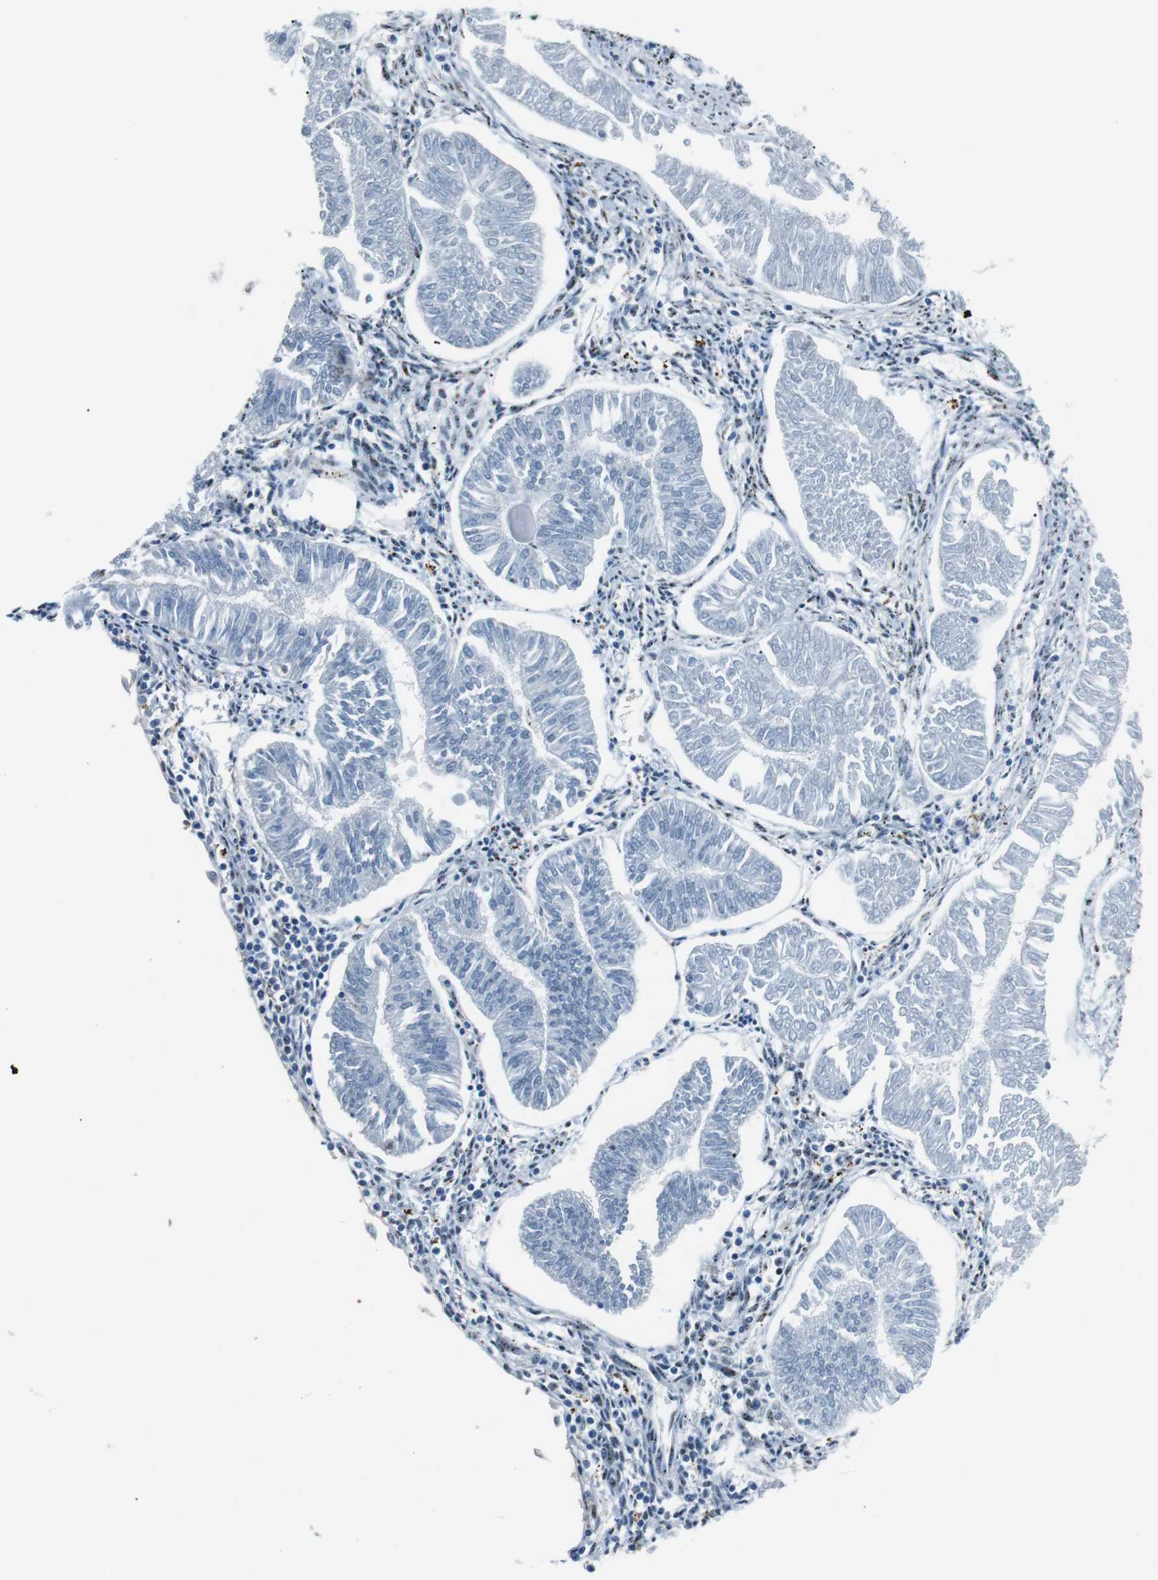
{"staining": {"intensity": "negative", "quantity": "none", "location": "none"}, "tissue": "endometrial cancer", "cell_type": "Tumor cells", "image_type": "cancer", "snomed": [{"axis": "morphology", "description": "Adenocarcinoma, NOS"}, {"axis": "topography", "description": "Endometrium"}], "caption": "IHC of adenocarcinoma (endometrial) shows no expression in tumor cells.", "gene": "PML", "patient": {"sex": "female", "age": 53}}